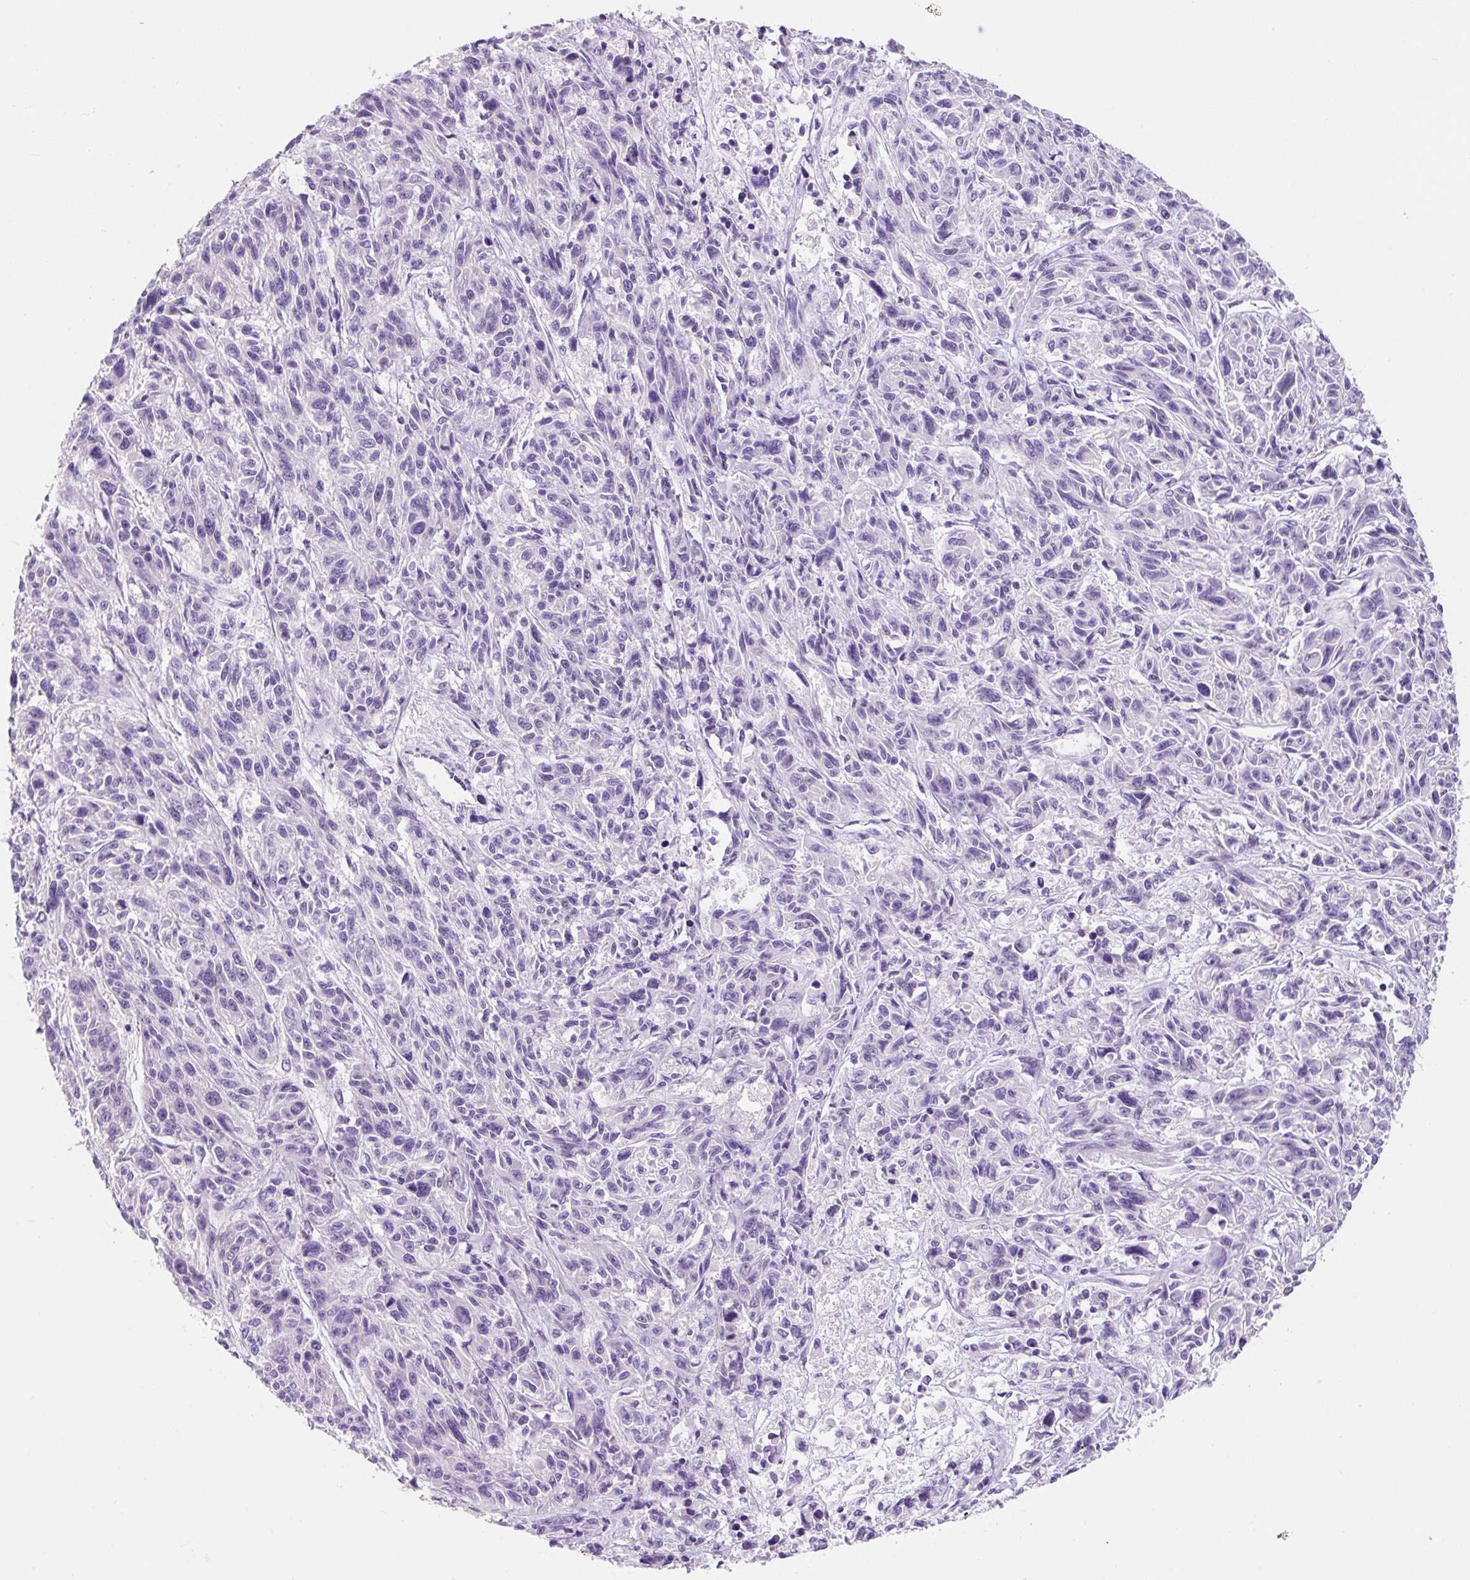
{"staining": {"intensity": "negative", "quantity": "none", "location": "none"}, "tissue": "melanoma", "cell_type": "Tumor cells", "image_type": "cancer", "snomed": [{"axis": "morphology", "description": "Malignant melanoma, NOS"}, {"axis": "topography", "description": "Skin"}], "caption": "Tumor cells are negative for brown protein staining in malignant melanoma.", "gene": "SYP", "patient": {"sex": "male", "age": 53}}